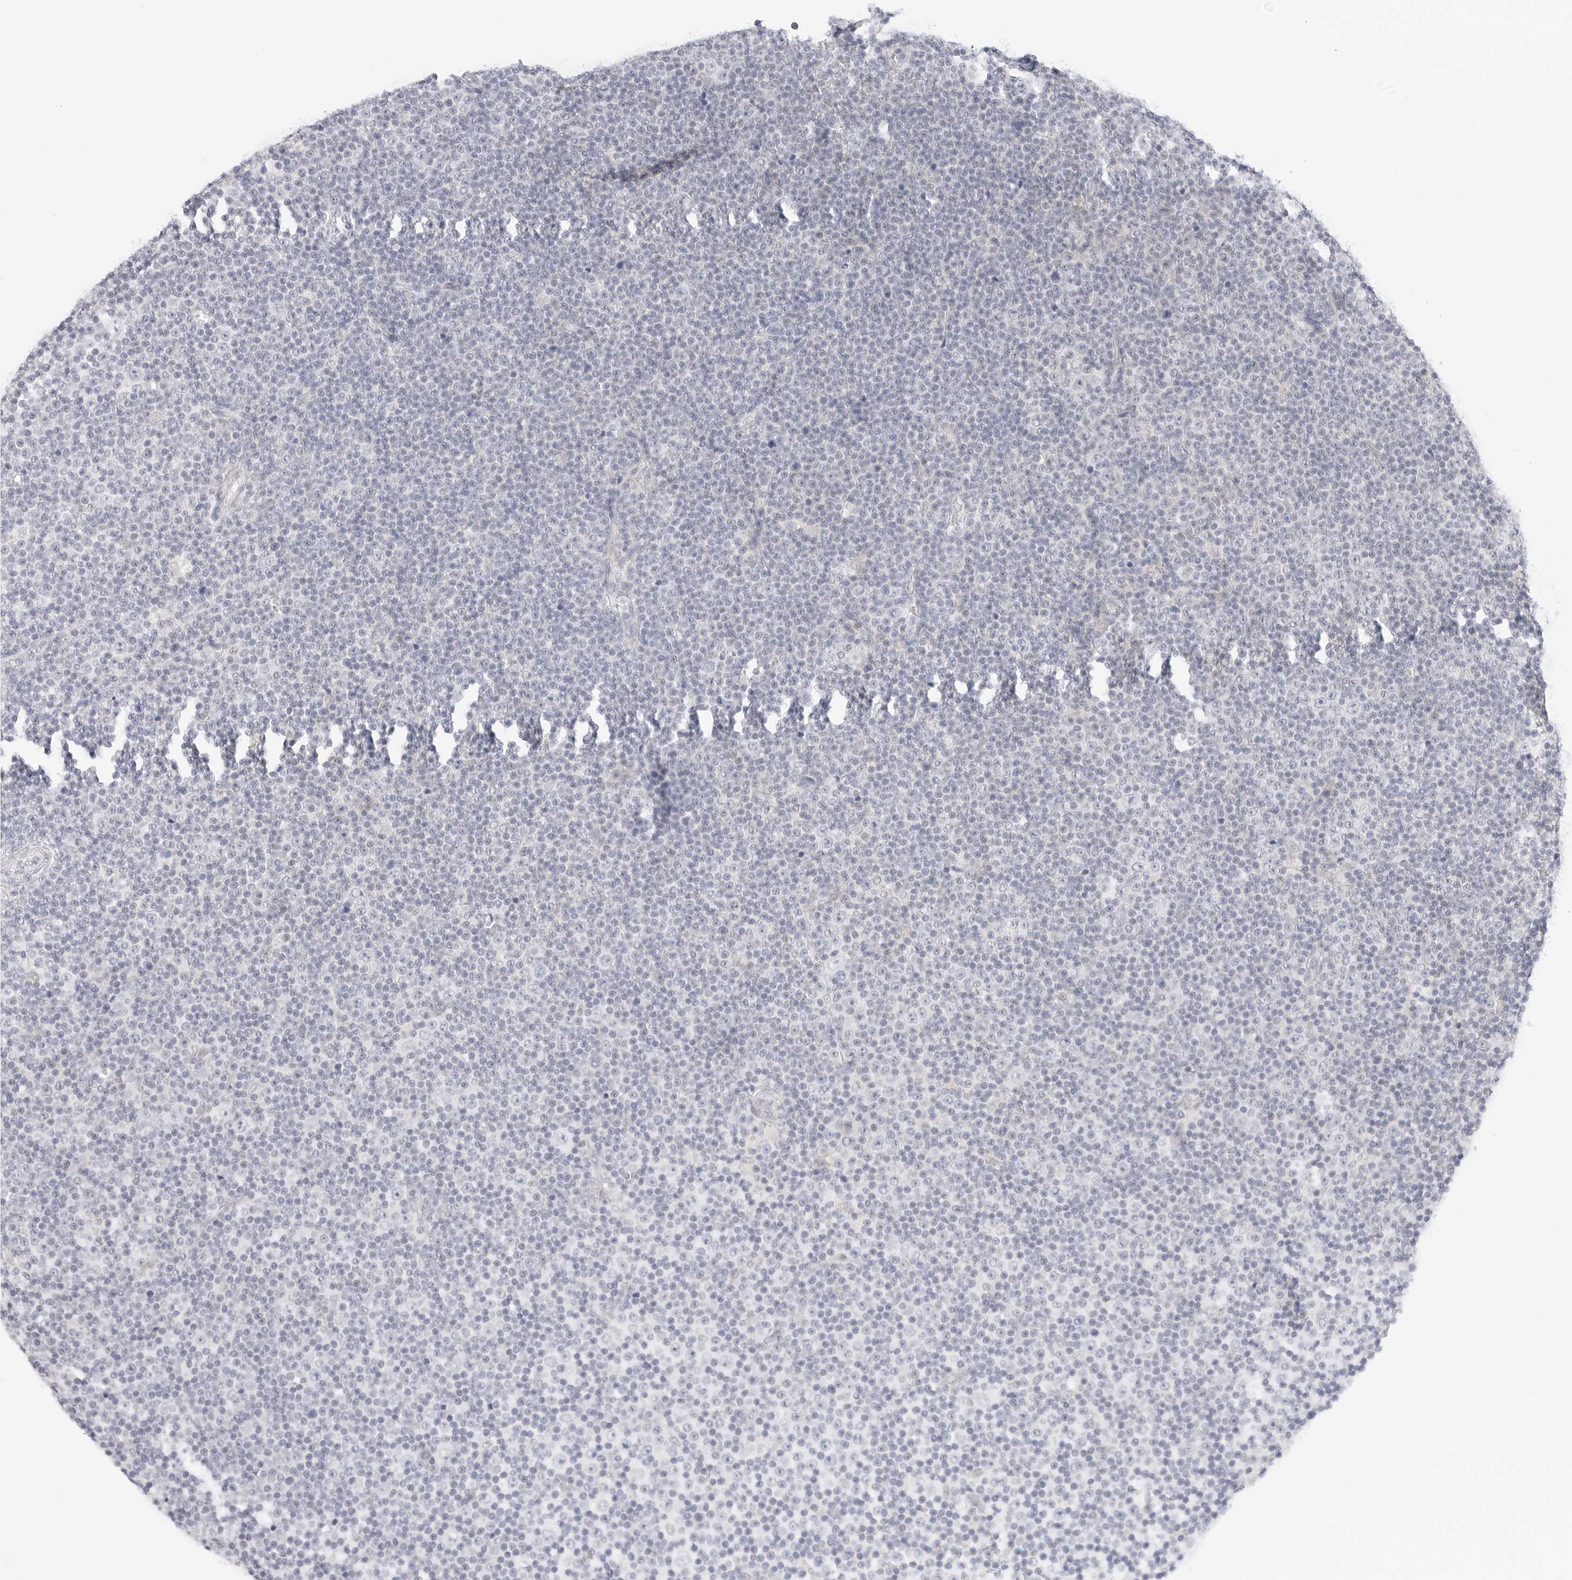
{"staining": {"intensity": "negative", "quantity": "none", "location": "none"}, "tissue": "lymphoma", "cell_type": "Tumor cells", "image_type": "cancer", "snomed": [{"axis": "morphology", "description": "Malignant lymphoma, non-Hodgkin's type, Low grade"}, {"axis": "topography", "description": "Lymph node"}], "caption": "An immunohistochemistry micrograph of malignant lymphoma, non-Hodgkin's type (low-grade) is shown. There is no staining in tumor cells of malignant lymphoma, non-Hodgkin's type (low-grade).", "gene": "HMGCS2", "patient": {"sex": "female", "age": 67}}